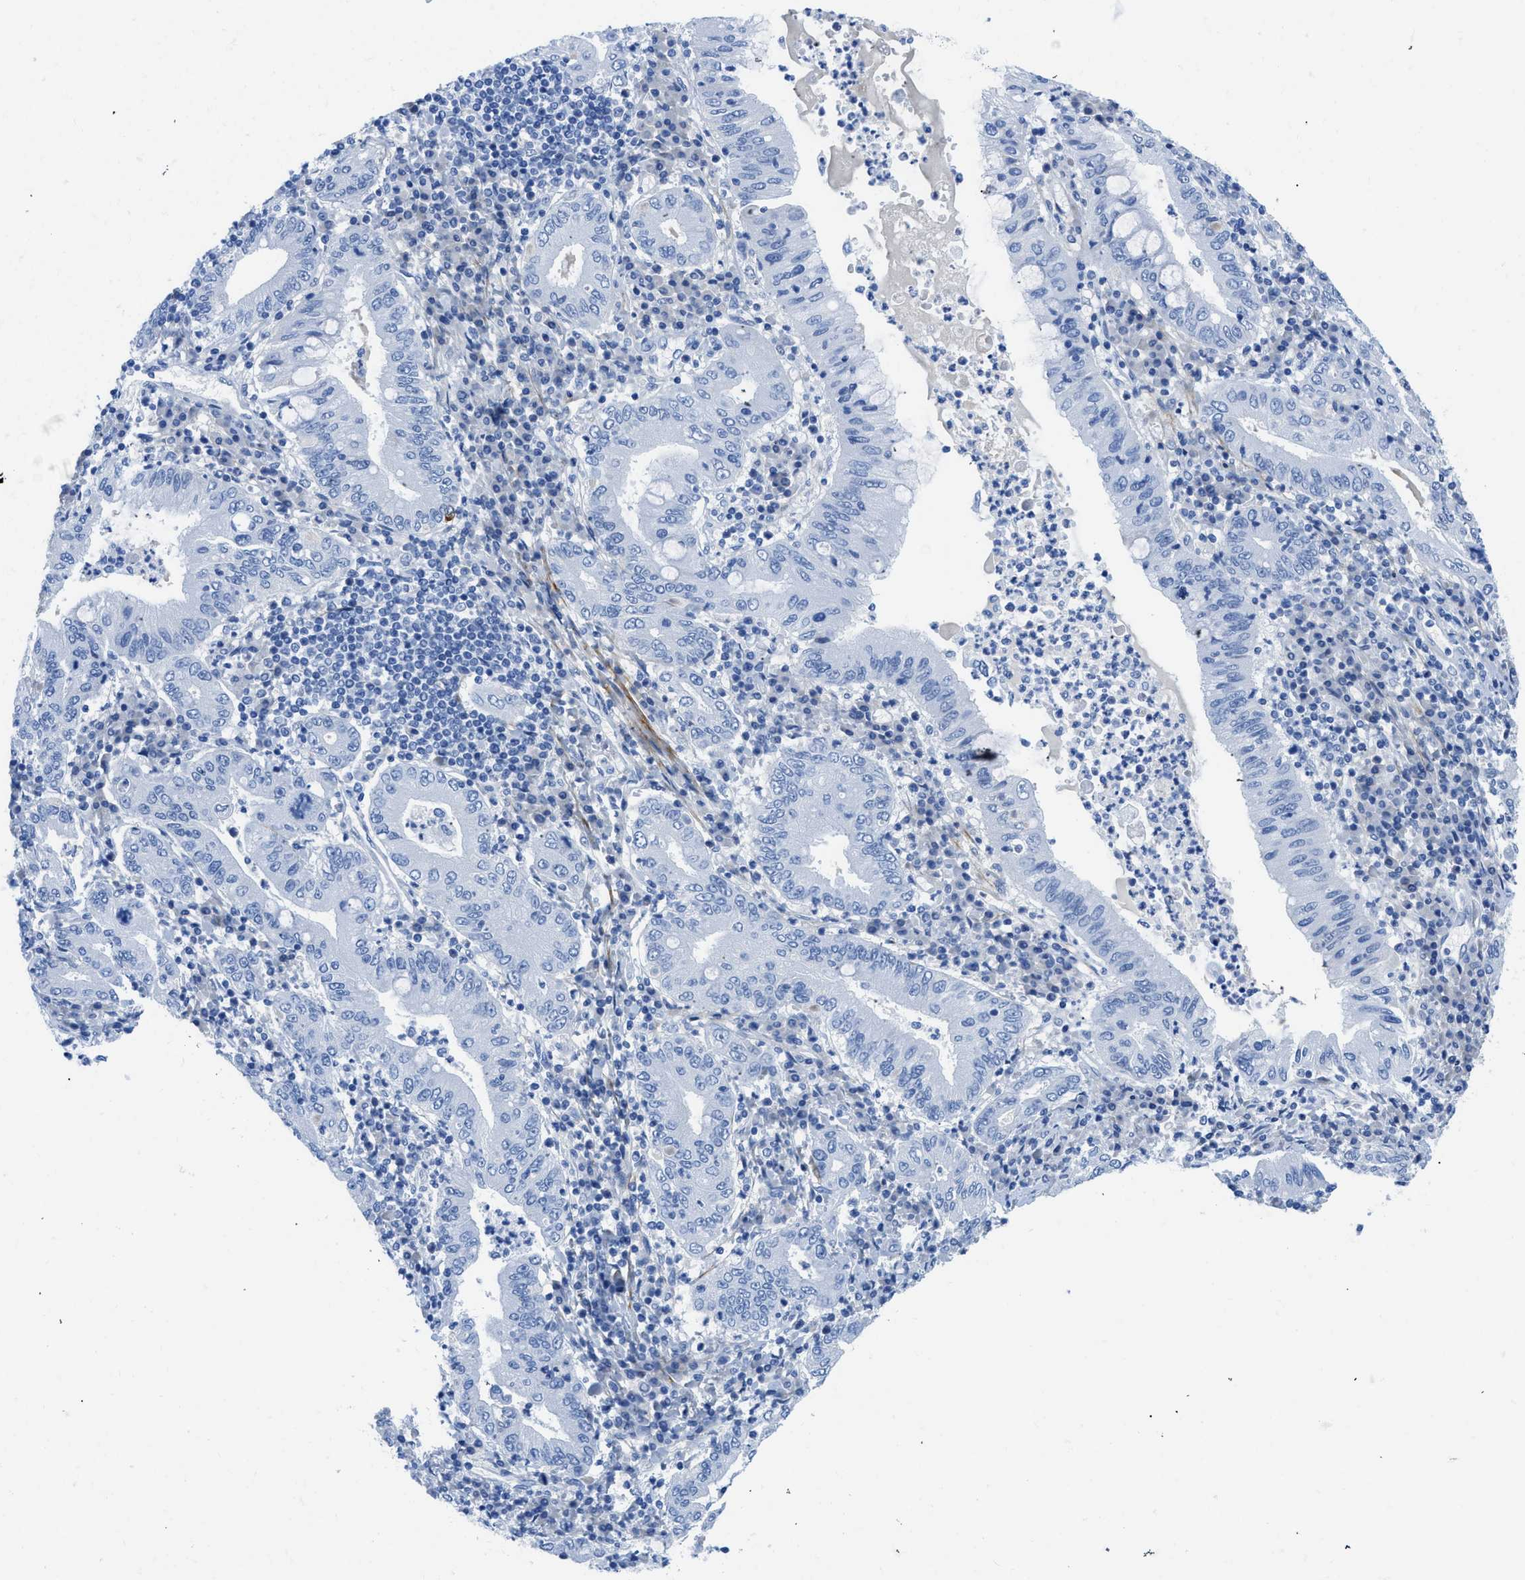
{"staining": {"intensity": "negative", "quantity": "none", "location": "none"}, "tissue": "stomach cancer", "cell_type": "Tumor cells", "image_type": "cancer", "snomed": [{"axis": "morphology", "description": "Normal tissue, NOS"}, {"axis": "morphology", "description": "Adenocarcinoma, NOS"}, {"axis": "topography", "description": "Esophagus"}, {"axis": "topography", "description": "Stomach, upper"}, {"axis": "topography", "description": "Peripheral nerve tissue"}], "caption": "DAB (3,3'-diaminobenzidine) immunohistochemical staining of adenocarcinoma (stomach) exhibits no significant expression in tumor cells. (DAB IHC with hematoxylin counter stain).", "gene": "COL3A1", "patient": {"sex": "male", "age": 62}}